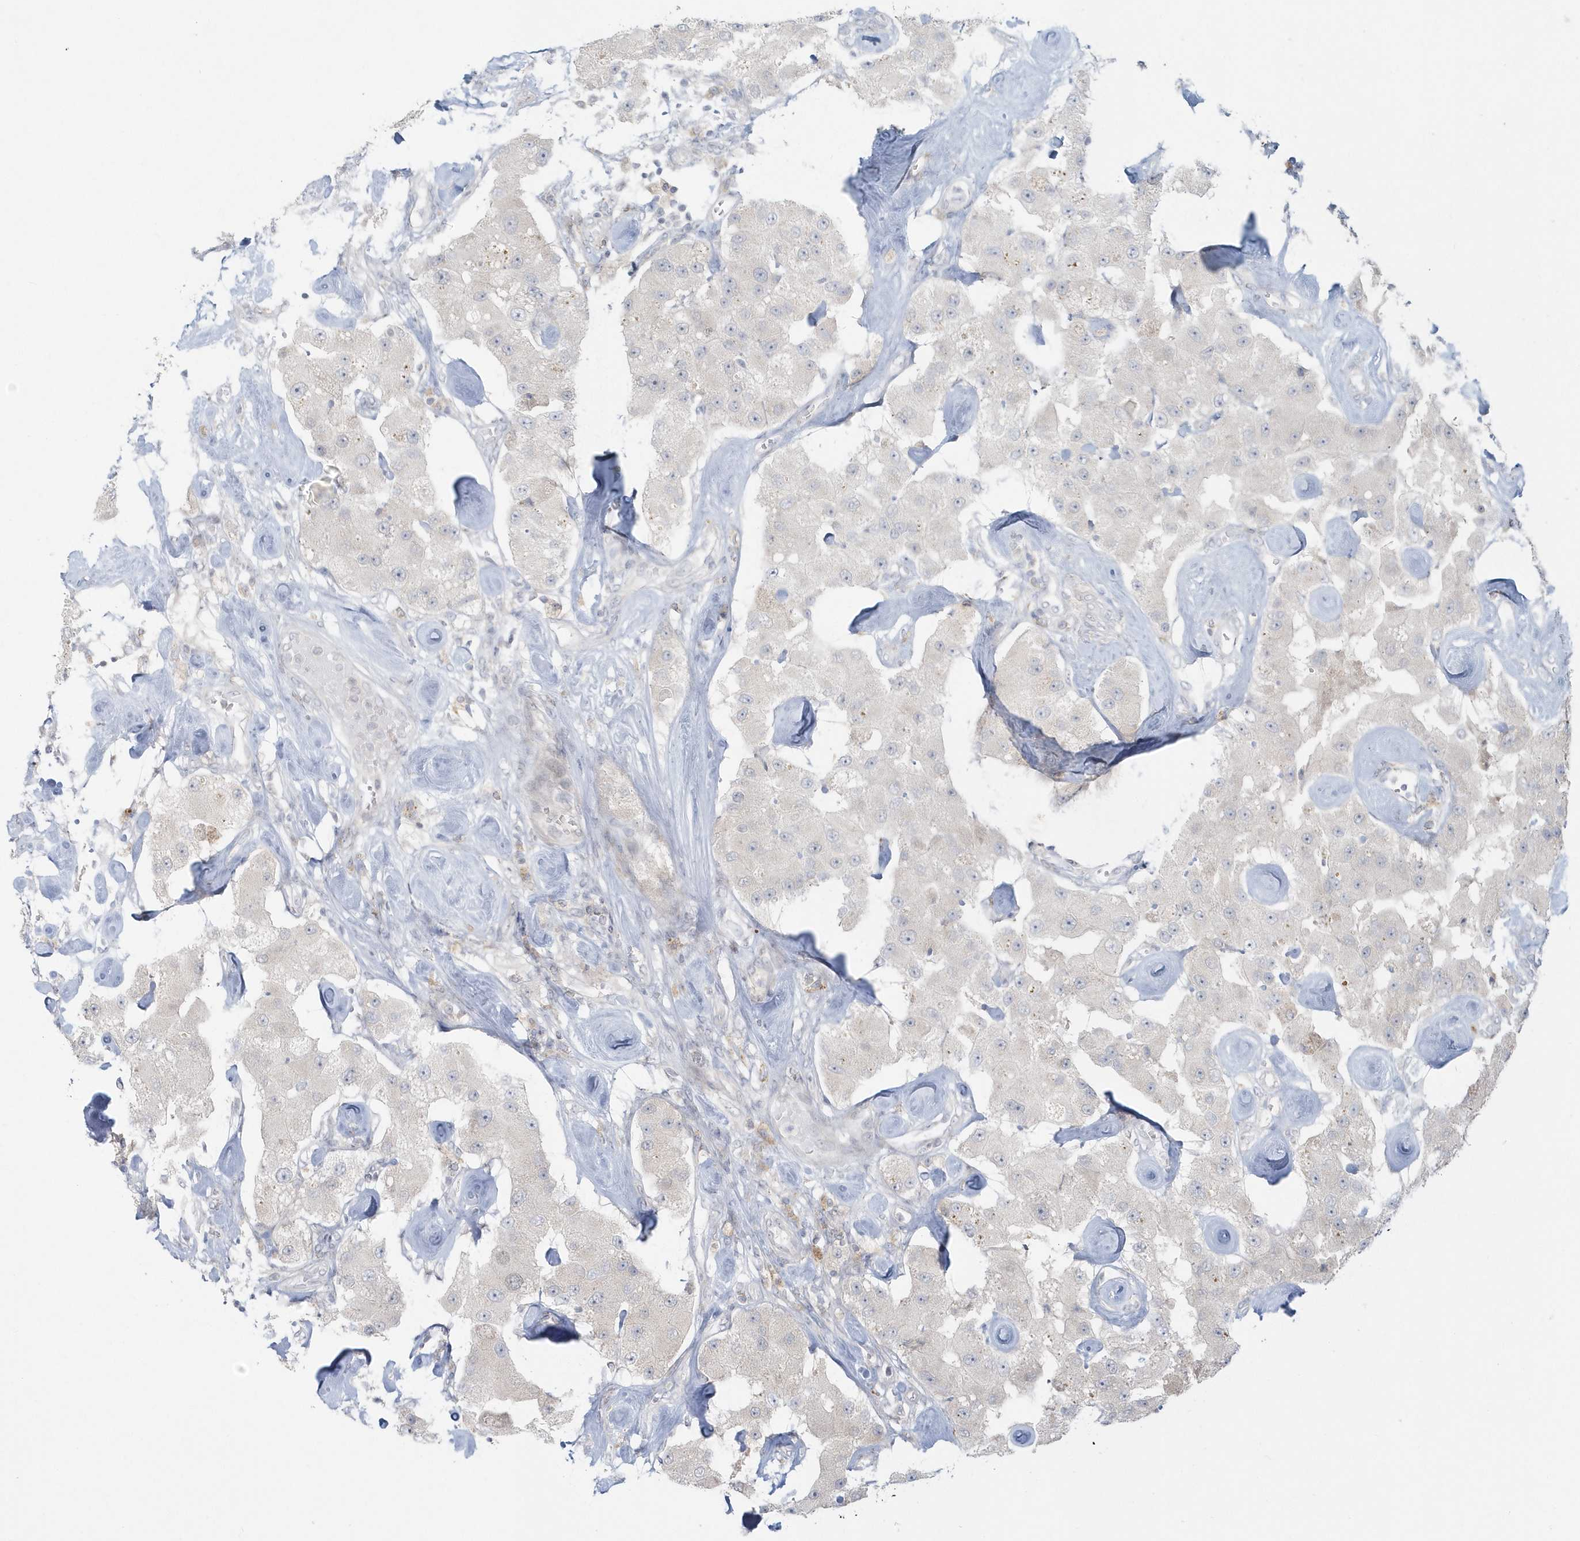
{"staining": {"intensity": "negative", "quantity": "none", "location": "none"}, "tissue": "carcinoid", "cell_type": "Tumor cells", "image_type": "cancer", "snomed": [{"axis": "morphology", "description": "Carcinoid, malignant, NOS"}, {"axis": "topography", "description": "Pancreas"}], "caption": "This is a photomicrograph of immunohistochemistry staining of malignant carcinoid, which shows no staining in tumor cells.", "gene": "BLTP3A", "patient": {"sex": "male", "age": 41}}